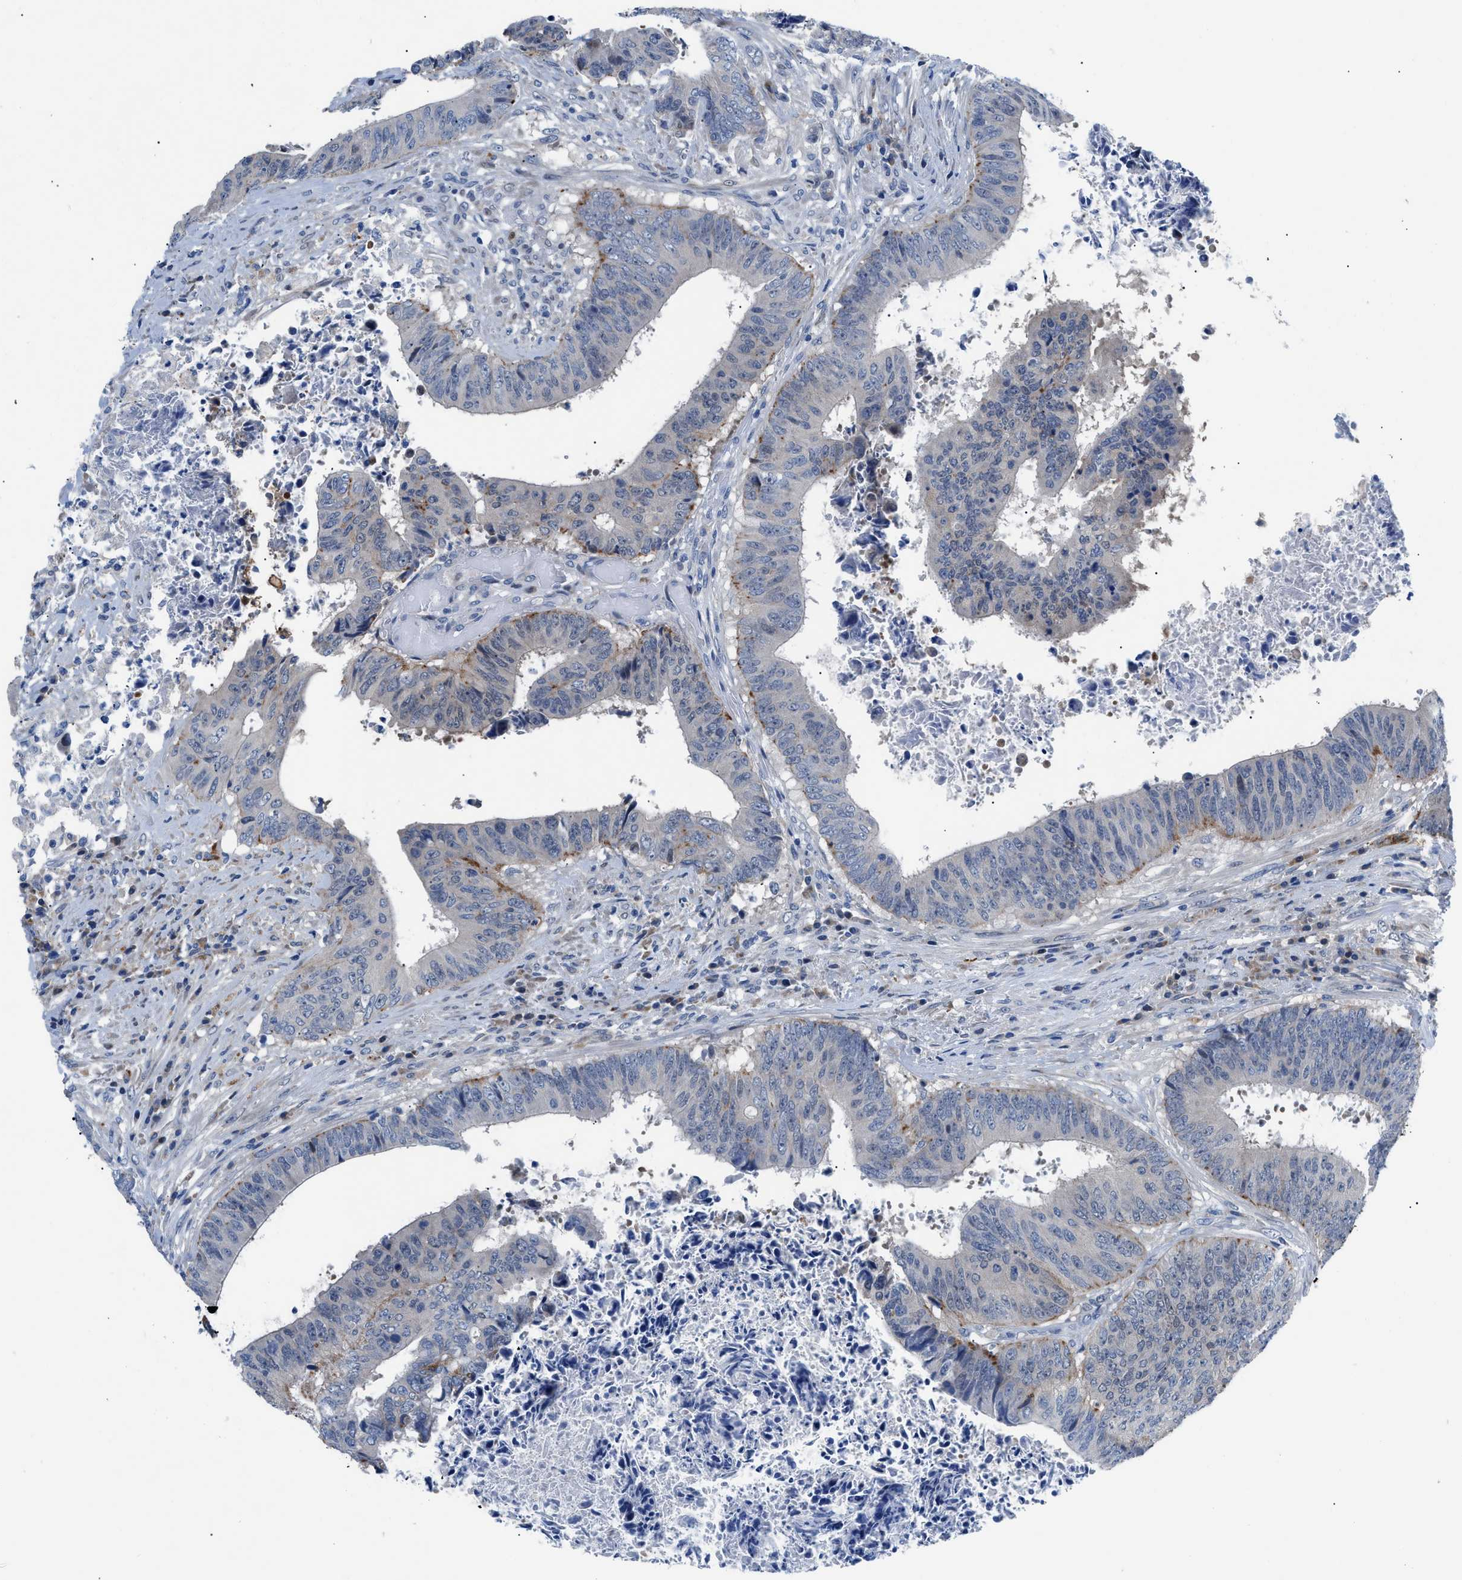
{"staining": {"intensity": "negative", "quantity": "none", "location": "none"}, "tissue": "colorectal cancer", "cell_type": "Tumor cells", "image_type": "cancer", "snomed": [{"axis": "morphology", "description": "Adenocarcinoma, NOS"}, {"axis": "topography", "description": "Rectum"}], "caption": "The IHC image has no significant expression in tumor cells of adenocarcinoma (colorectal) tissue.", "gene": "UAP1", "patient": {"sex": "male", "age": 72}}